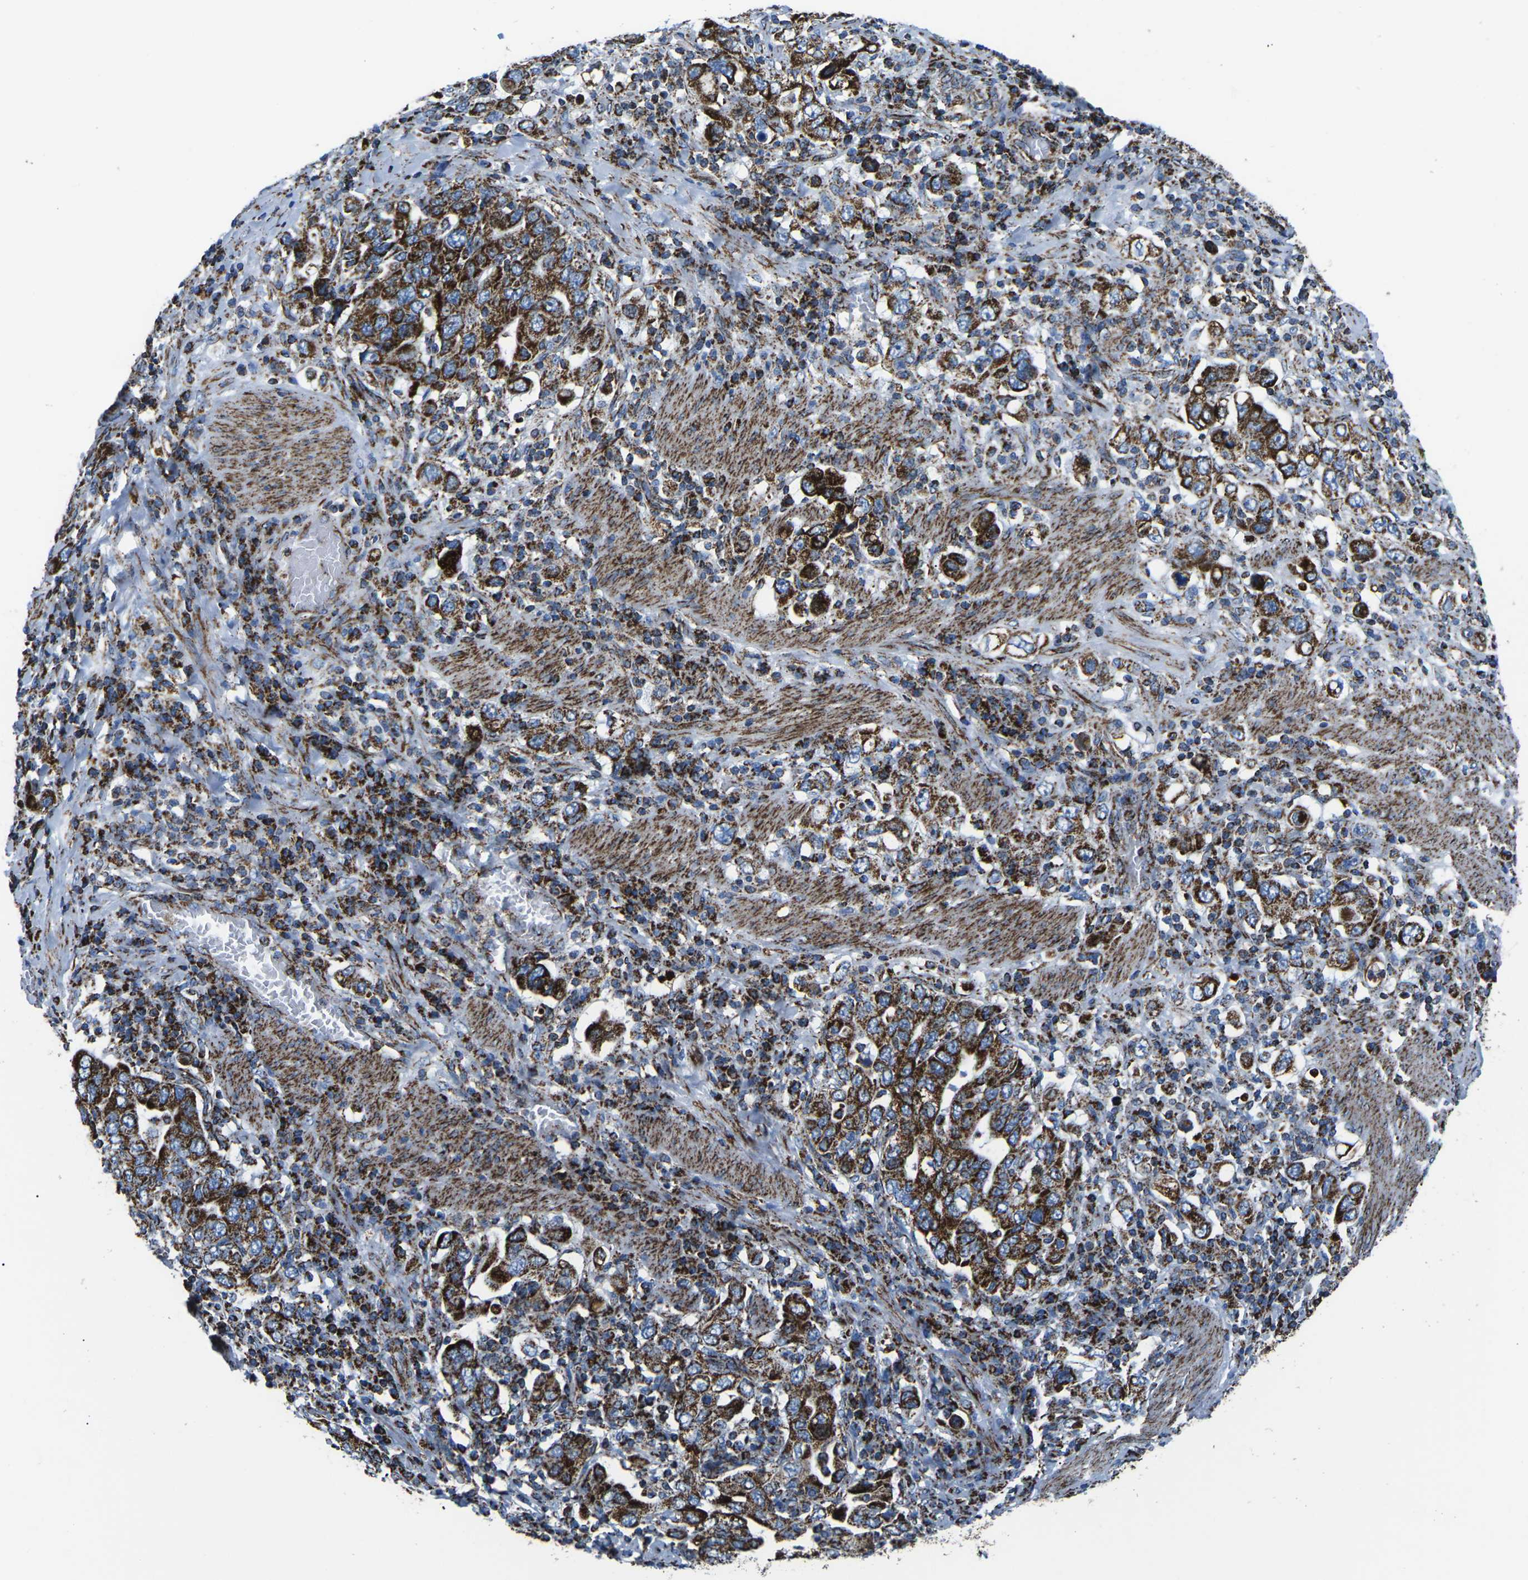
{"staining": {"intensity": "strong", "quantity": ">75%", "location": "cytoplasmic/membranous"}, "tissue": "stomach cancer", "cell_type": "Tumor cells", "image_type": "cancer", "snomed": [{"axis": "morphology", "description": "Adenocarcinoma, NOS"}, {"axis": "topography", "description": "Stomach, upper"}], "caption": "Immunohistochemical staining of human stomach adenocarcinoma exhibits high levels of strong cytoplasmic/membranous positivity in about >75% of tumor cells.", "gene": "MT-CO2", "patient": {"sex": "male", "age": 62}}